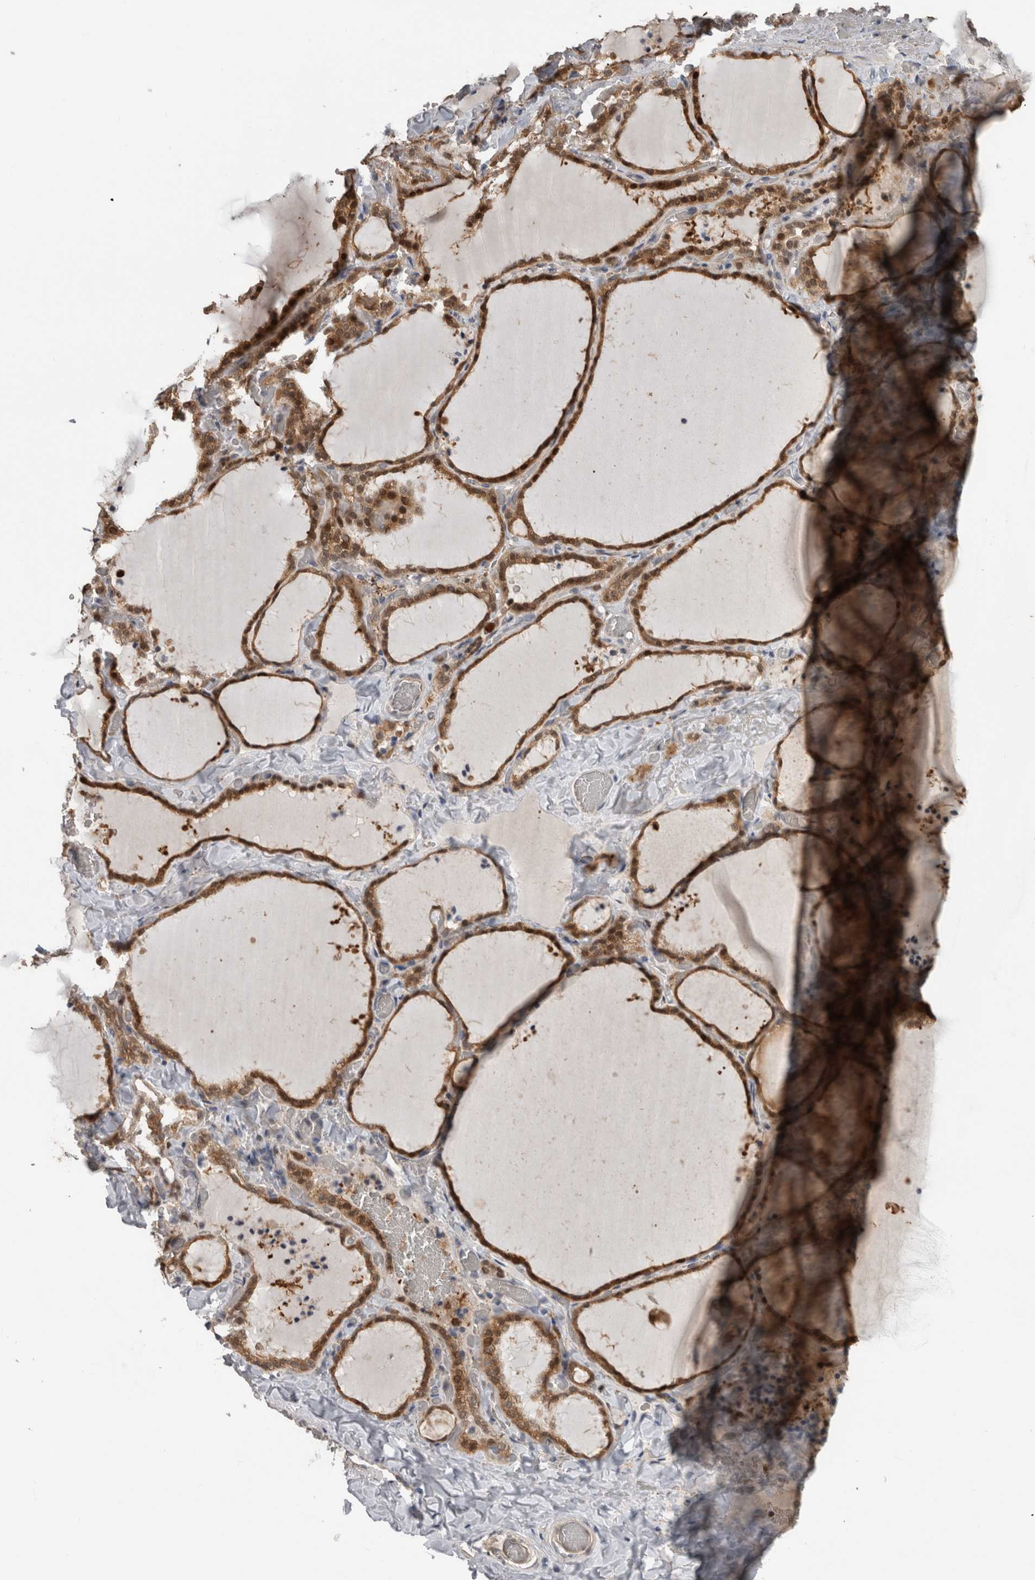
{"staining": {"intensity": "strong", "quantity": ">75%", "location": "cytoplasmic/membranous,nuclear"}, "tissue": "thyroid gland", "cell_type": "Glandular cells", "image_type": "normal", "snomed": [{"axis": "morphology", "description": "Normal tissue, NOS"}, {"axis": "topography", "description": "Thyroid gland"}], "caption": "Protein analysis of normal thyroid gland demonstrates strong cytoplasmic/membranous,nuclear positivity in approximately >75% of glandular cells.", "gene": "USH1G", "patient": {"sex": "female", "age": 22}}